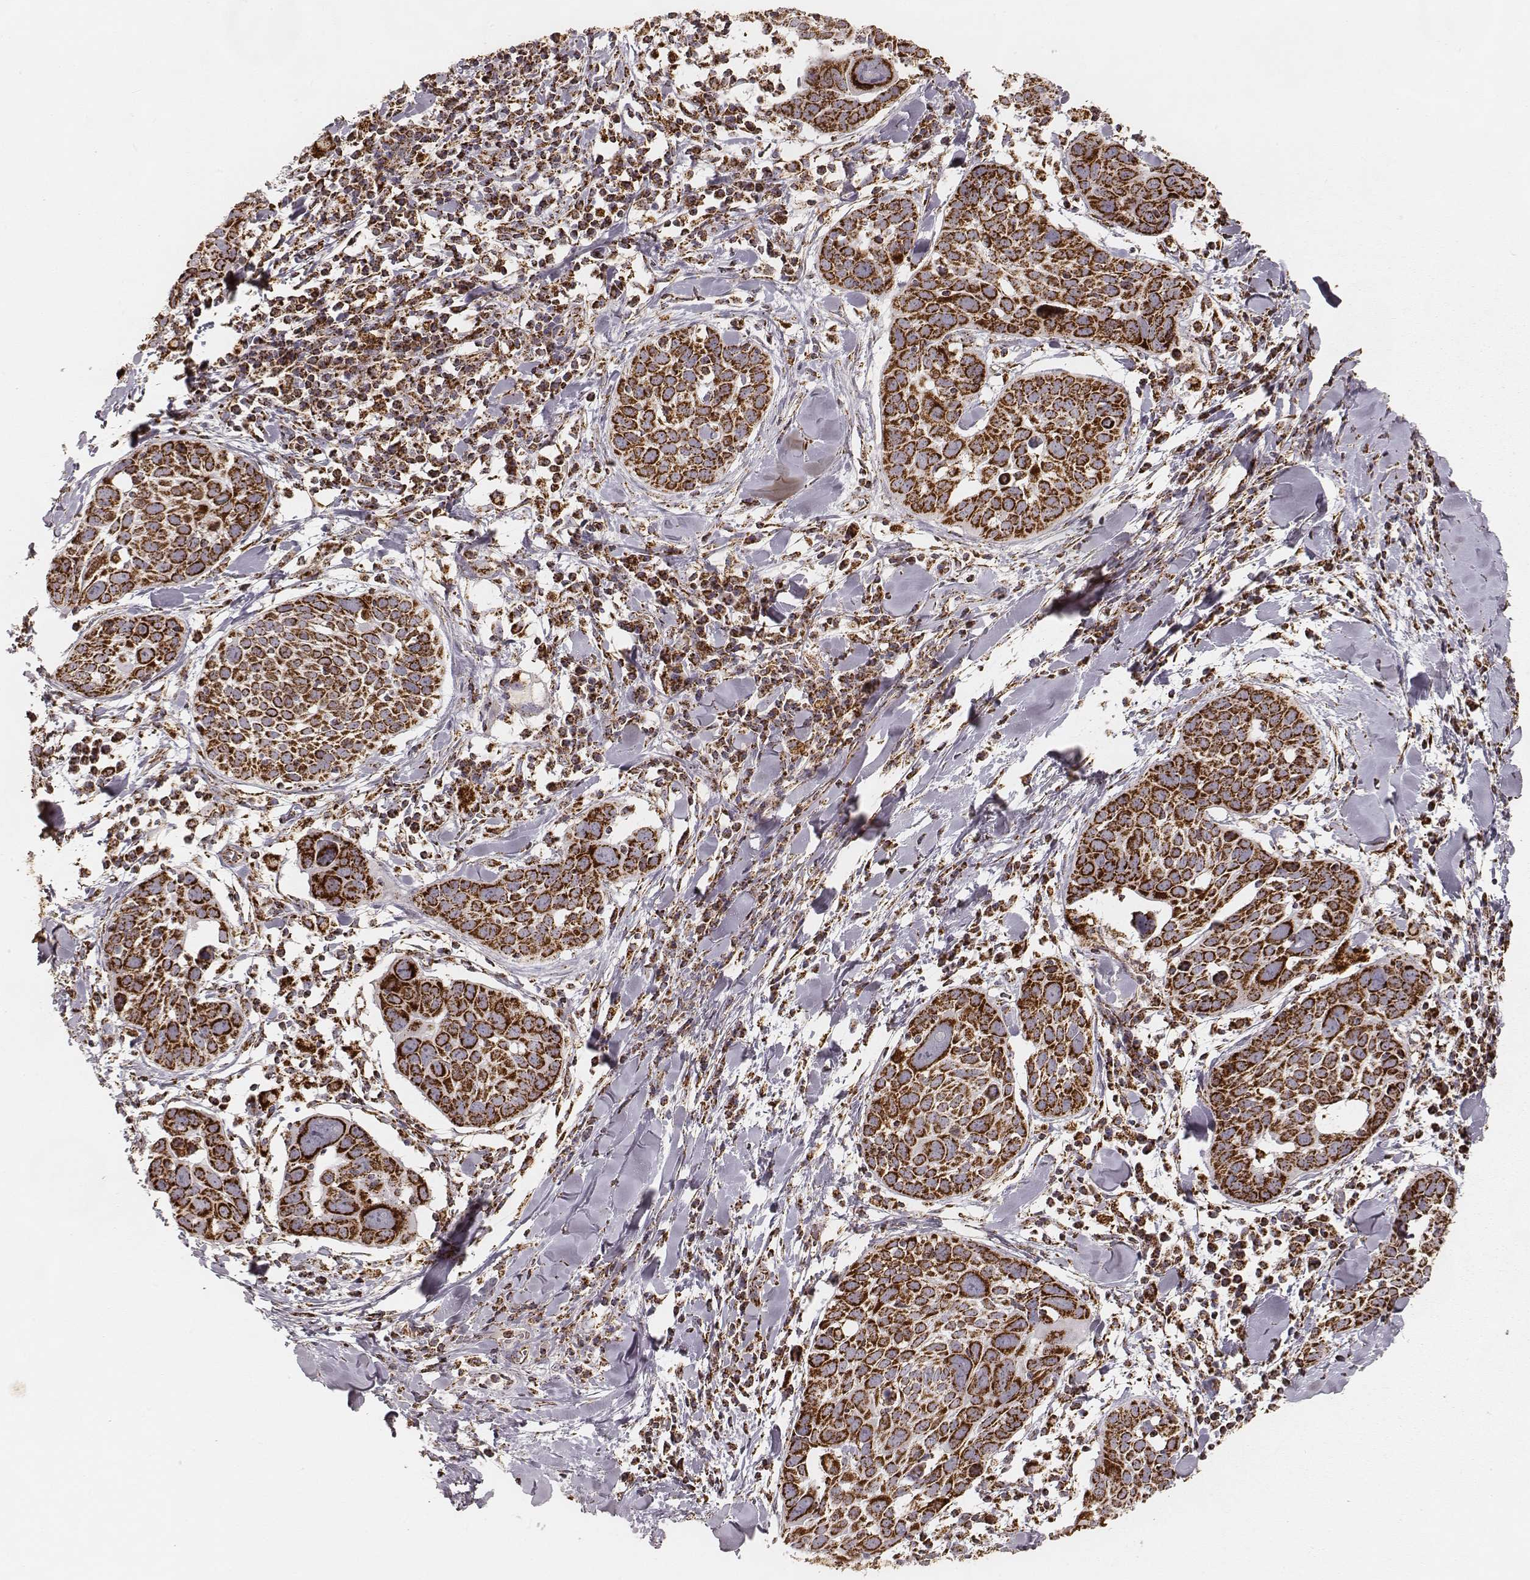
{"staining": {"intensity": "strong", "quantity": ">75%", "location": "cytoplasmic/membranous"}, "tissue": "lung cancer", "cell_type": "Tumor cells", "image_type": "cancer", "snomed": [{"axis": "morphology", "description": "Squamous cell carcinoma, NOS"}, {"axis": "topography", "description": "Lung"}], "caption": "The micrograph shows a brown stain indicating the presence of a protein in the cytoplasmic/membranous of tumor cells in lung cancer (squamous cell carcinoma).", "gene": "CS", "patient": {"sex": "male", "age": 57}}